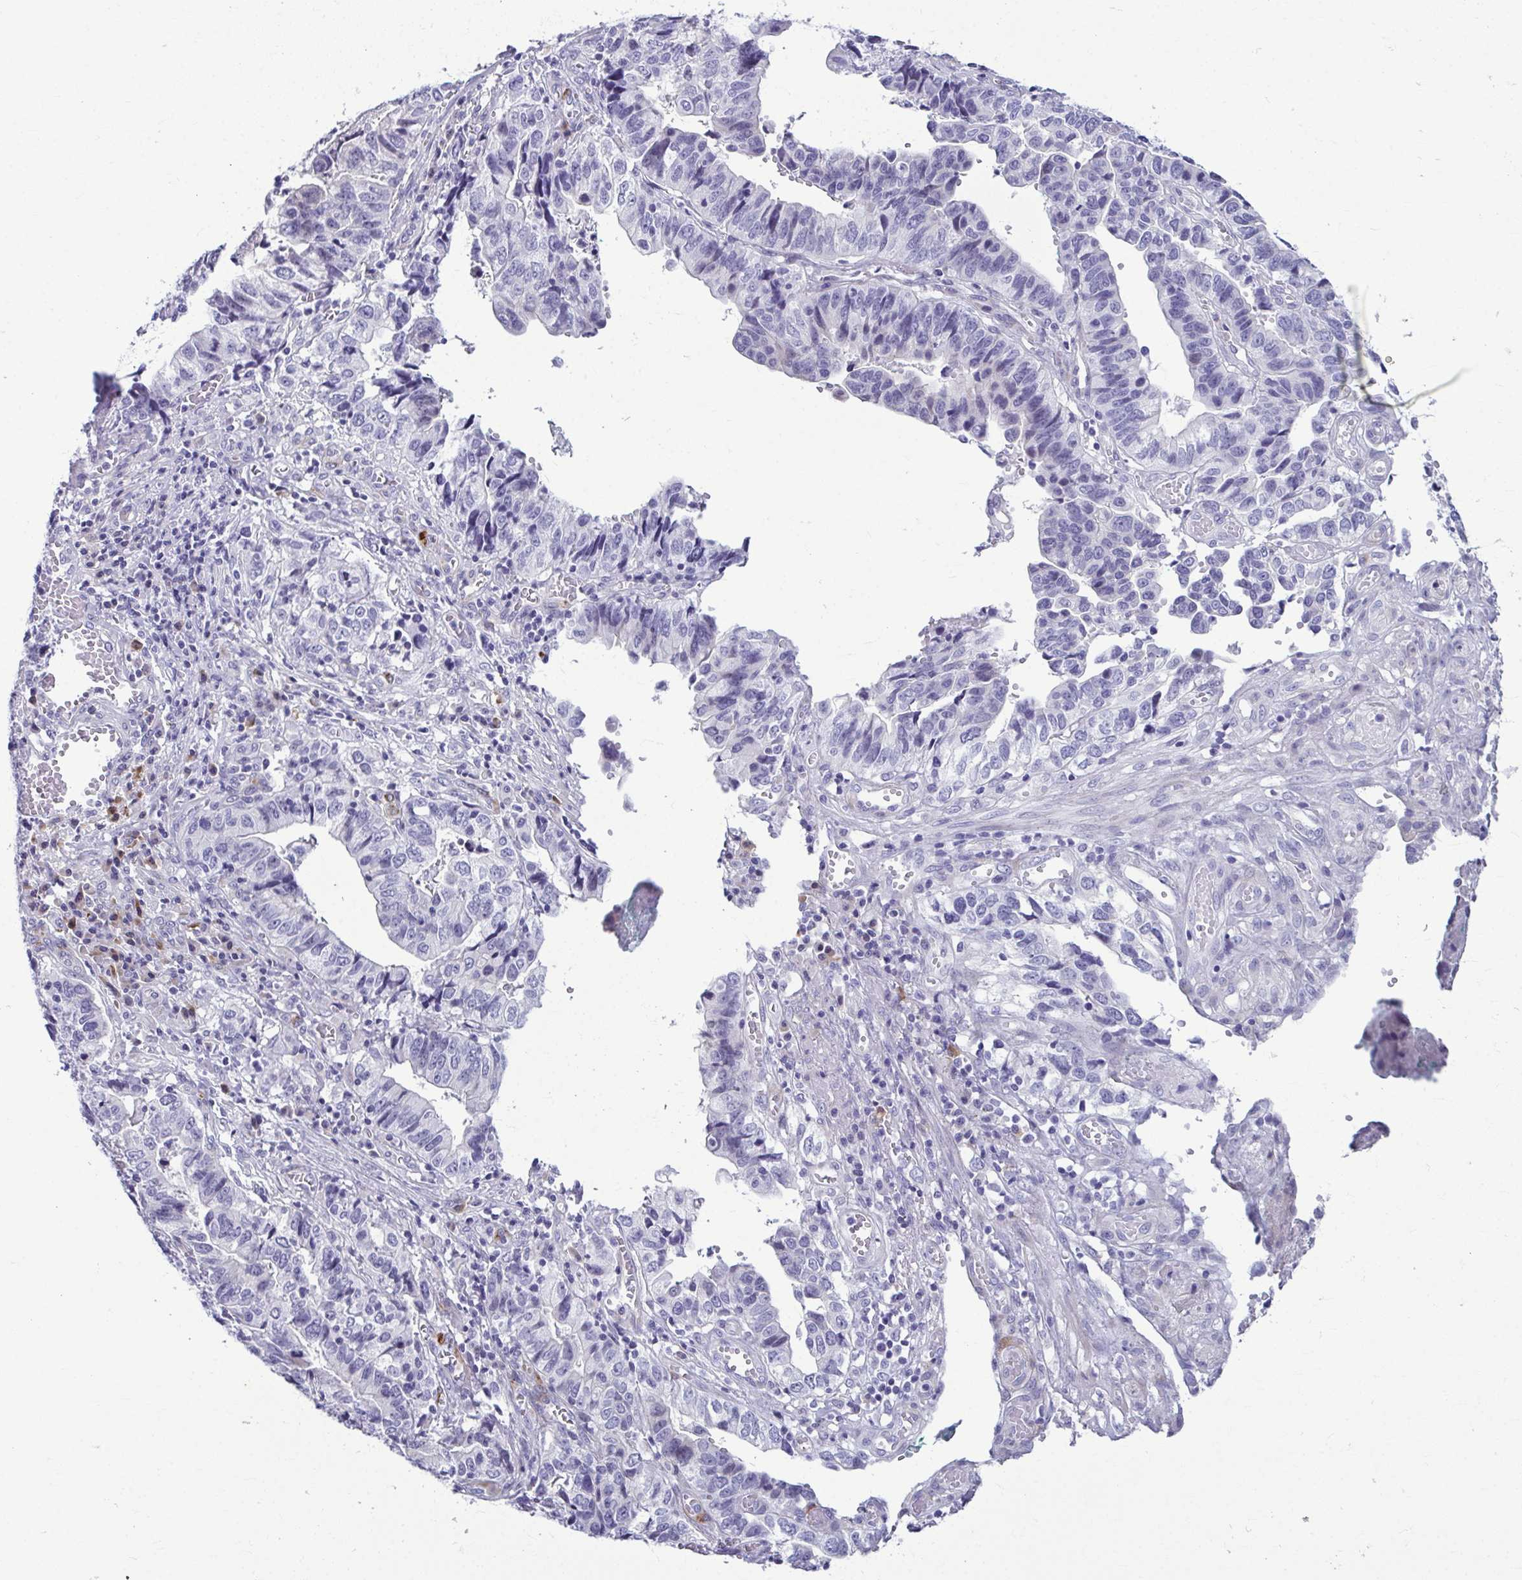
{"staining": {"intensity": "negative", "quantity": "none", "location": "none"}, "tissue": "stomach cancer", "cell_type": "Tumor cells", "image_type": "cancer", "snomed": [{"axis": "morphology", "description": "Adenocarcinoma, NOS"}, {"axis": "topography", "description": "Stomach, upper"}], "caption": "Tumor cells show no significant expression in stomach adenocarcinoma.", "gene": "SERPINI1", "patient": {"sex": "female", "age": 67}}